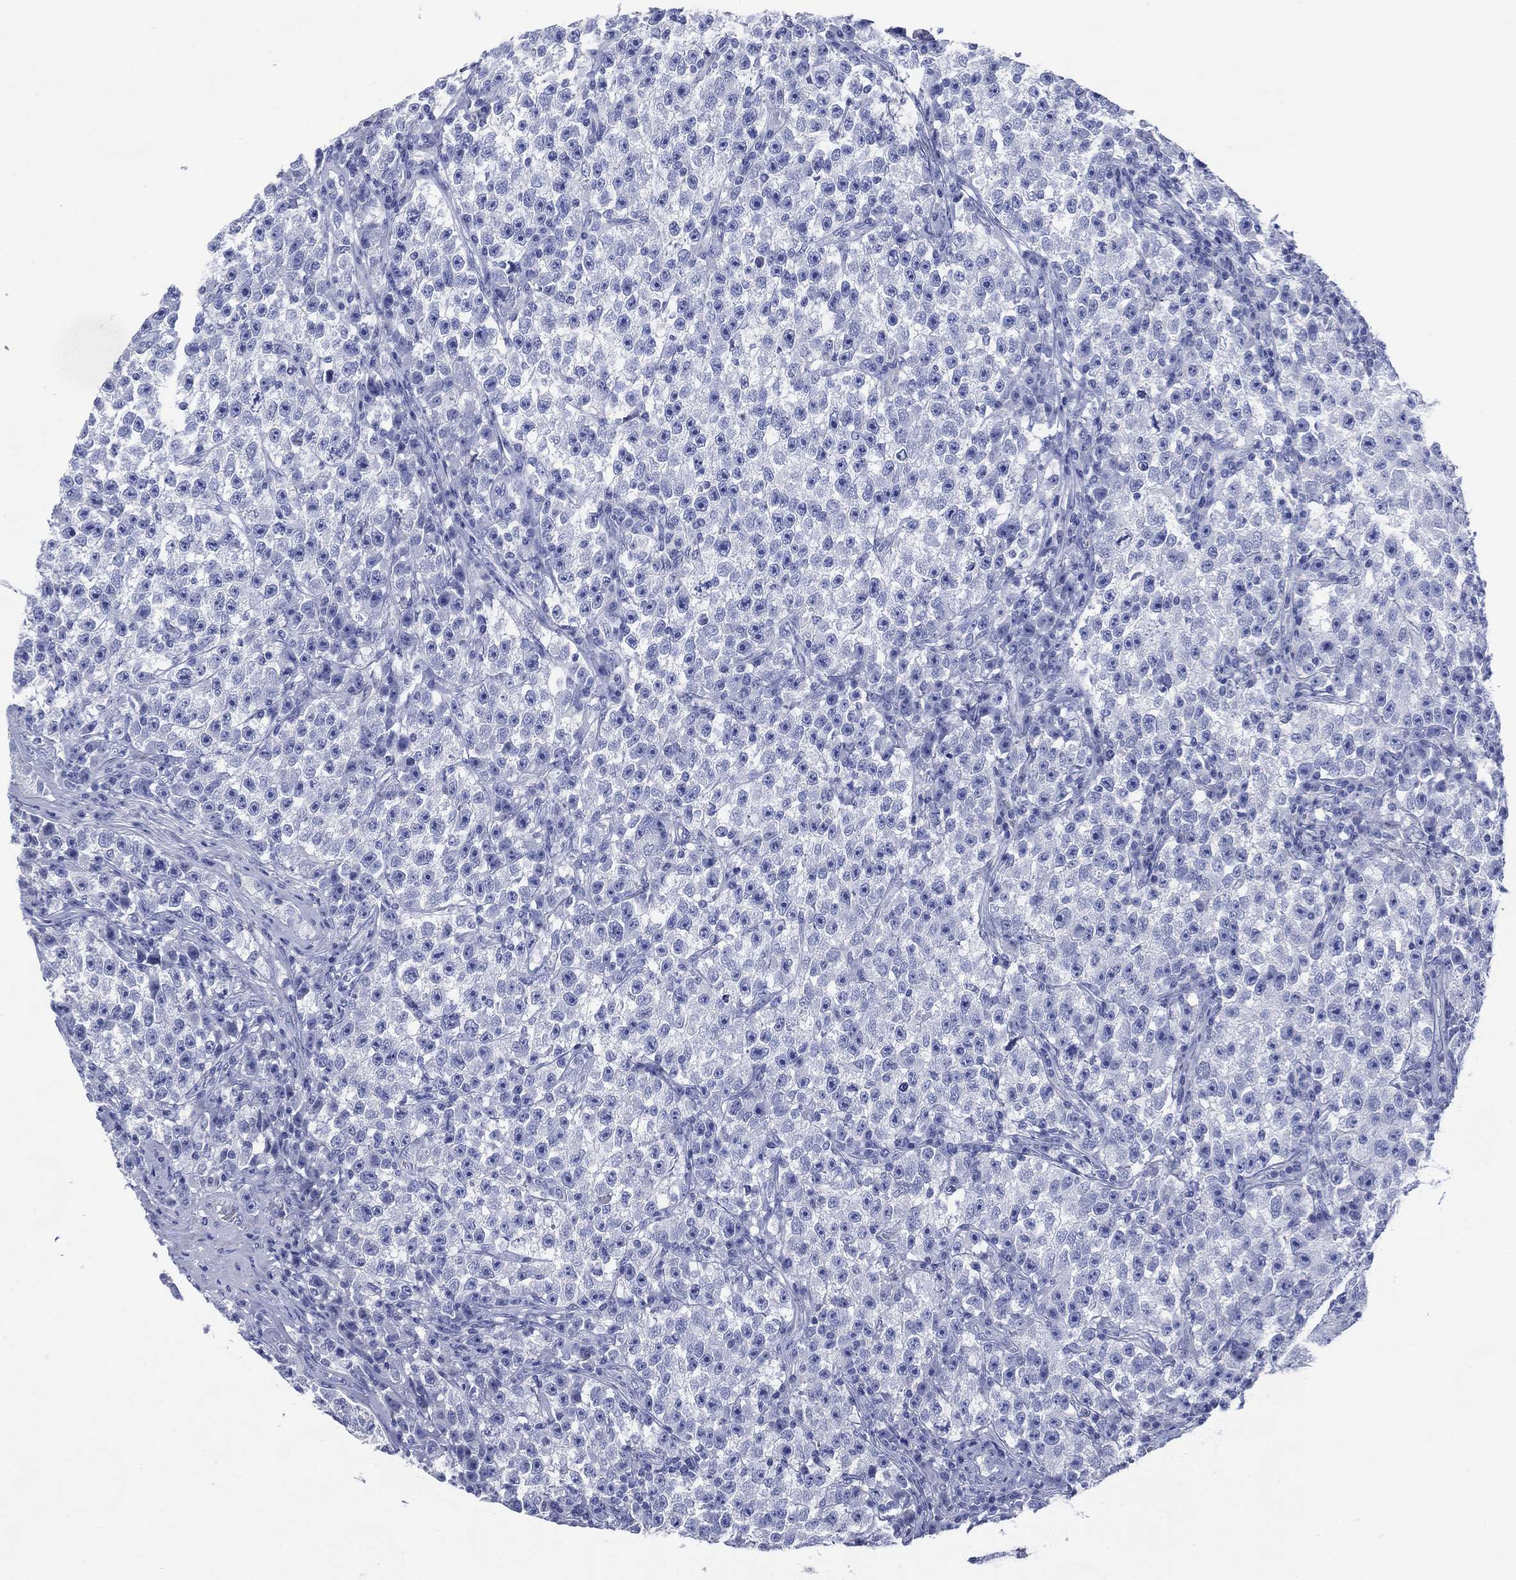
{"staining": {"intensity": "negative", "quantity": "none", "location": "none"}, "tissue": "testis cancer", "cell_type": "Tumor cells", "image_type": "cancer", "snomed": [{"axis": "morphology", "description": "Seminoma, NOS"}, {"axis": "topography", "description": "Testis"}], "caption": "High magnification brightfield microscopy of testis seminoma stained with DAB (3,3'-diaminobenzidine) (brown) and counterstained with hematoxylin (blue): tumor cells show no significant expression. (Brightfield microscopy of DAB immunohistochemistry at high magnification).", "gene": "TMEM247", "patient": {"sex": "male", "age": 22}}